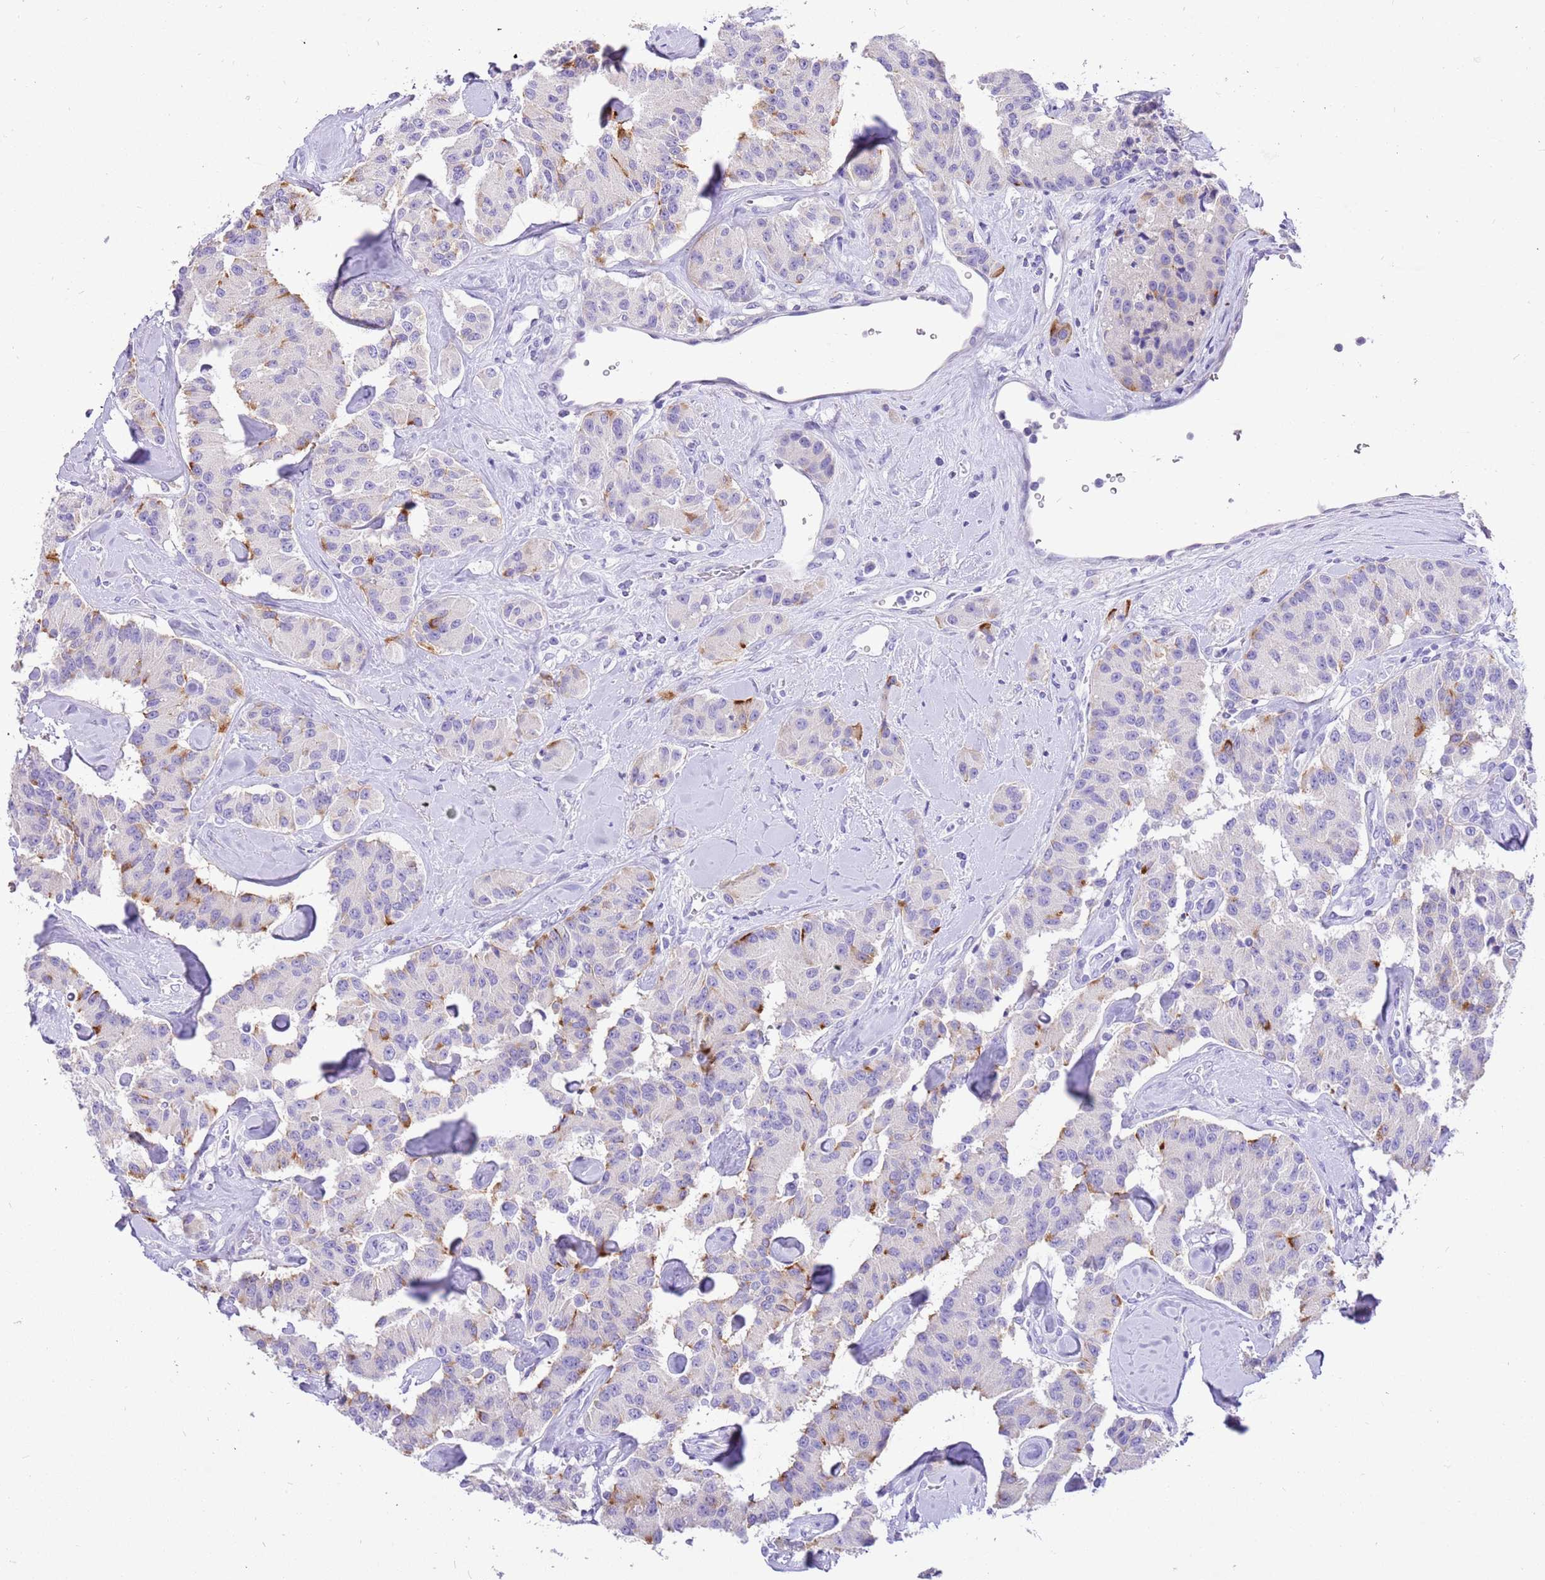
{"staining": {"intensity": "moderate", "quantity": "<25%", "location": "cytoplasmic/membranous"}, "tissue": "carcinoid", "cell_type": "Tumor cells", "image_type": "cancer", "snomed": [{"axis": "morphology", "description": "Carcinoid, malignant, NOS"}, {"axis": "topography", "description": "Pancreas"}], "caption": "A low amount of moderate cytoplasmic/membranous expression is appreciated in approximately <25% of tumor cells in carcinoid tissue.", "gene": "R3HDM4", "patient": {"sex": "male", "age": 41}}